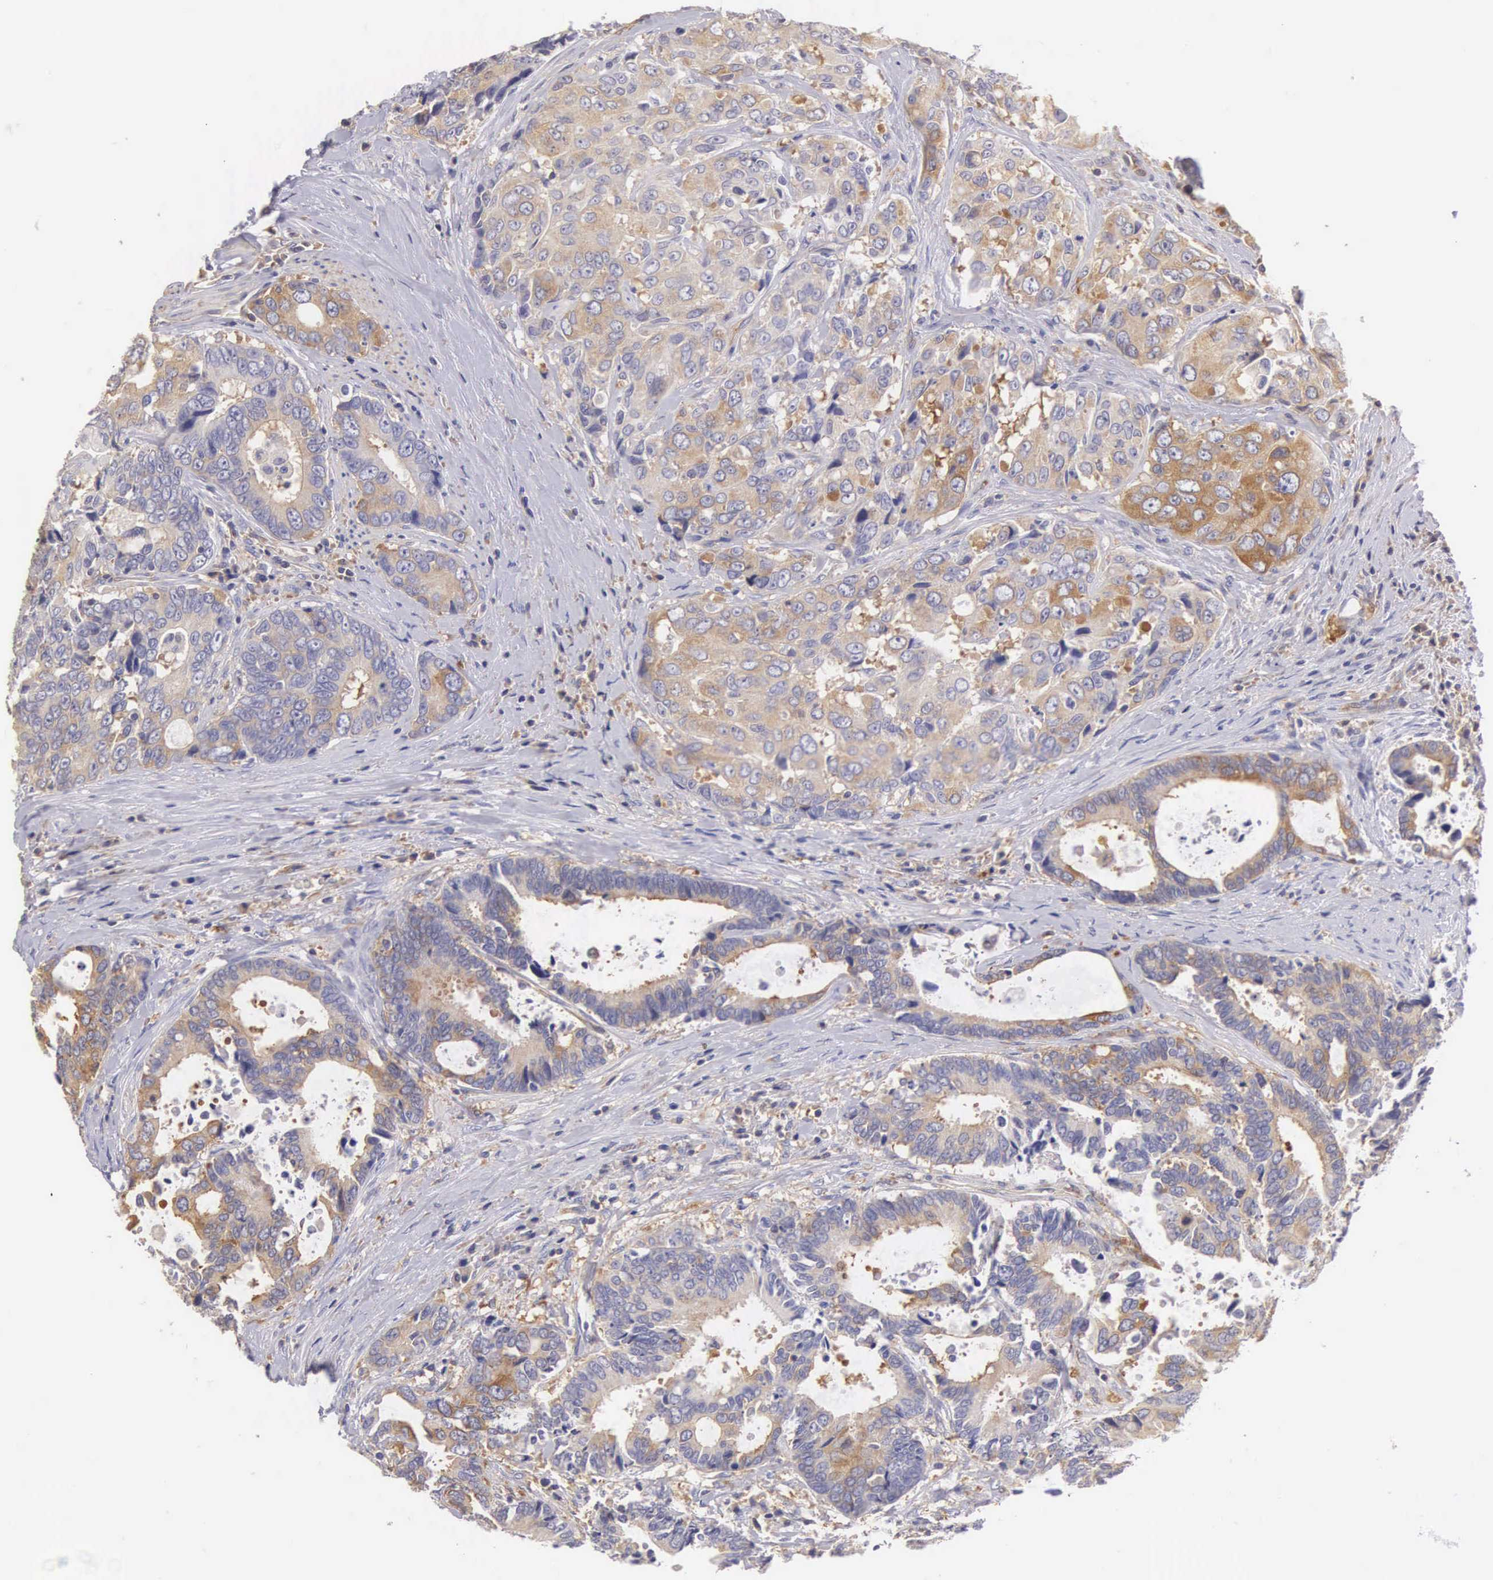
{"staining": {"intensity": "moderate", "quantity": "25%-75%", "location": "cytoplasmic/membranous"}, "tissue": "colorectal cancer", "cell_type": "Tumor cells", "image_type": "cancer", "snomed": [{"axis": "morphology", "description": "Adenocarcinoma, NOS"}, {"axis": "topography", "description": "Rectum"}], "caption": "Immunohistochemistry micrograph of neoplastic tissue: colorectal adenocarcinoma stained using IHC shows medium levels of moderate protein expression localized specifically in the cytoplasmic/membranous of tumor cells, appearing as a cytoplasmic/membranous brown color.", "gene": "OSBPL3", "patient": {"sex": "female", "age": 67}}